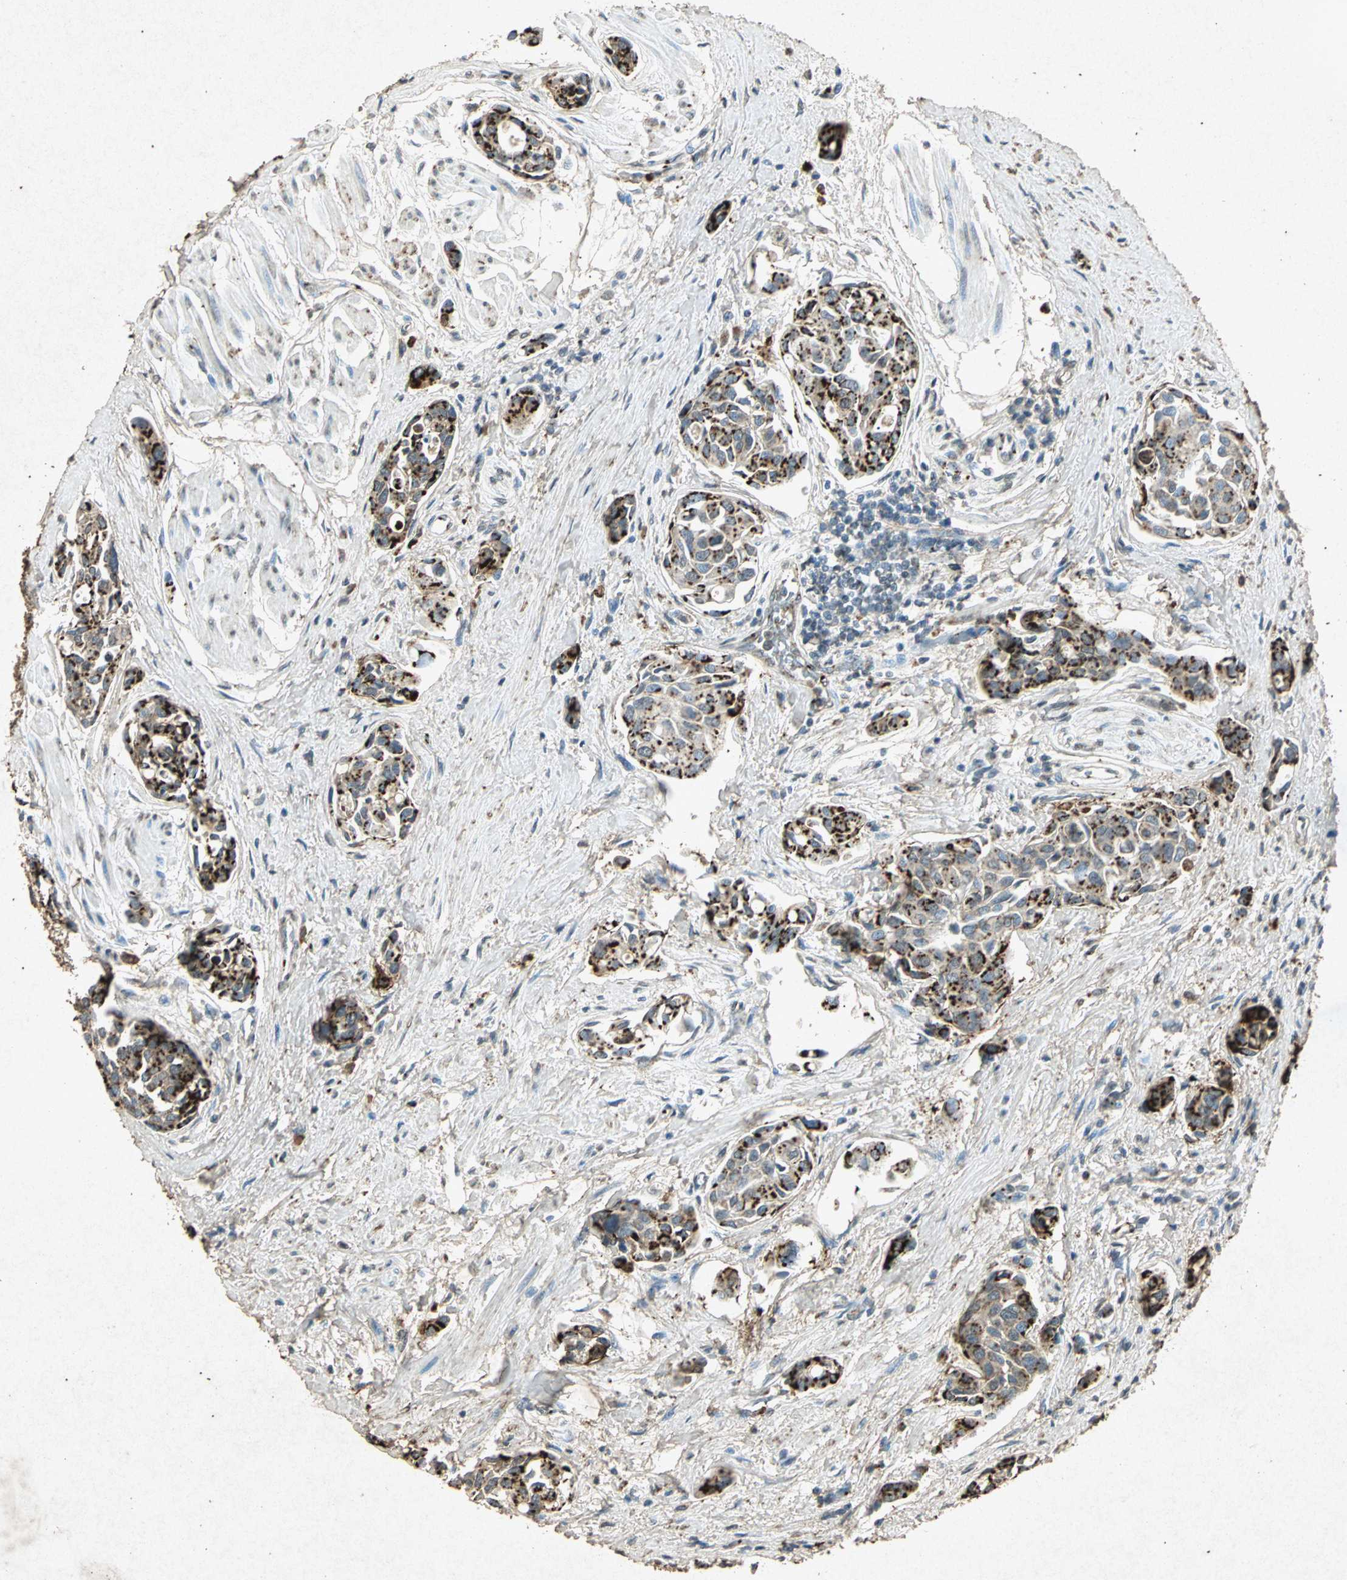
{"staining": {"intensity": "strong", "quantity": "25%-75%", "location": "cytoplasmic/membranous"}, "tissue": "urothelial cancer", "cell_type": "Tumor cells", "image_type": "cancer", "snomed": [{"axis": "morphology", "description": "Urothelial carcinoma, High grade"}, {"axis": "topography", "description": "Urinary bladder"}], "caption": "Immunohistochemical staining of human urothelial cancer reveals strong cytoplasmic/membranous protein staining in approximately 25%-75% of tumor cells.", "gene": "PSEN1", "patient": {"sex": "male", "age": 78}}